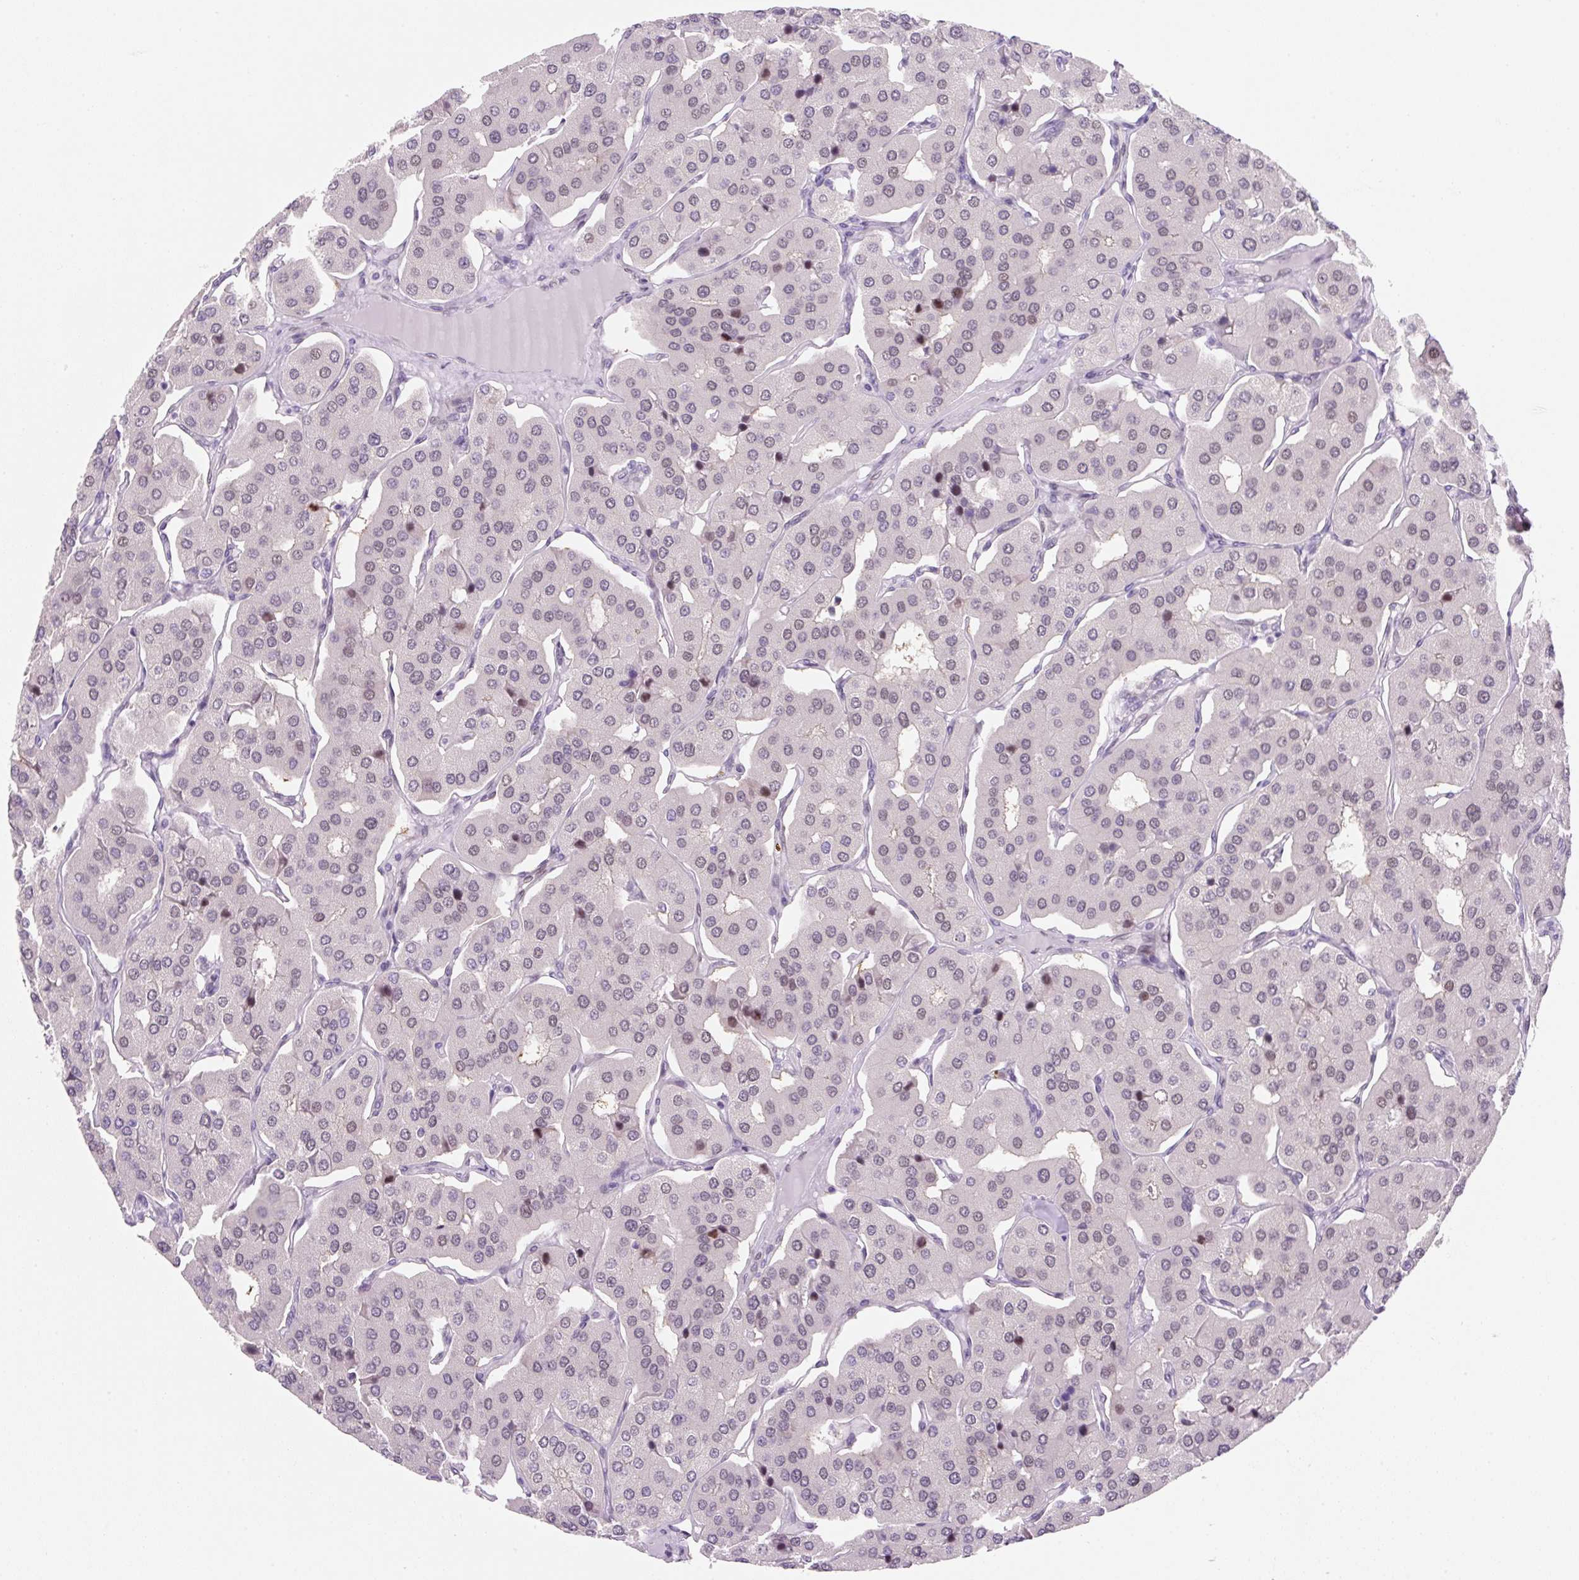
{"staining": {"intensity": "weak", "quantity": "25%-75%", "location": "nuclear"}, "tissue": "parathyroid gland", "cell_type": "Glandular cells", "image_type": "normal", "snomed": [{"axis": "morphology", "description": "Normal tissue, NOS"}, {"axis": "morphology", "description": "Adenoma, NOS"}, {"axis": "topography", "description": "Parathyroid gland"}], "caption": "The image reveals staining of unremarkable parathyroid gland, revealing weak nuclear protein expression (brown color) within glandular cells. (DAB (3,3'-diaminobenzidine) IHC, brown staining for protein, blue staining for nuclei).", "gene": "SYNE3", "patient": {"sex": "female", "age": 86}}